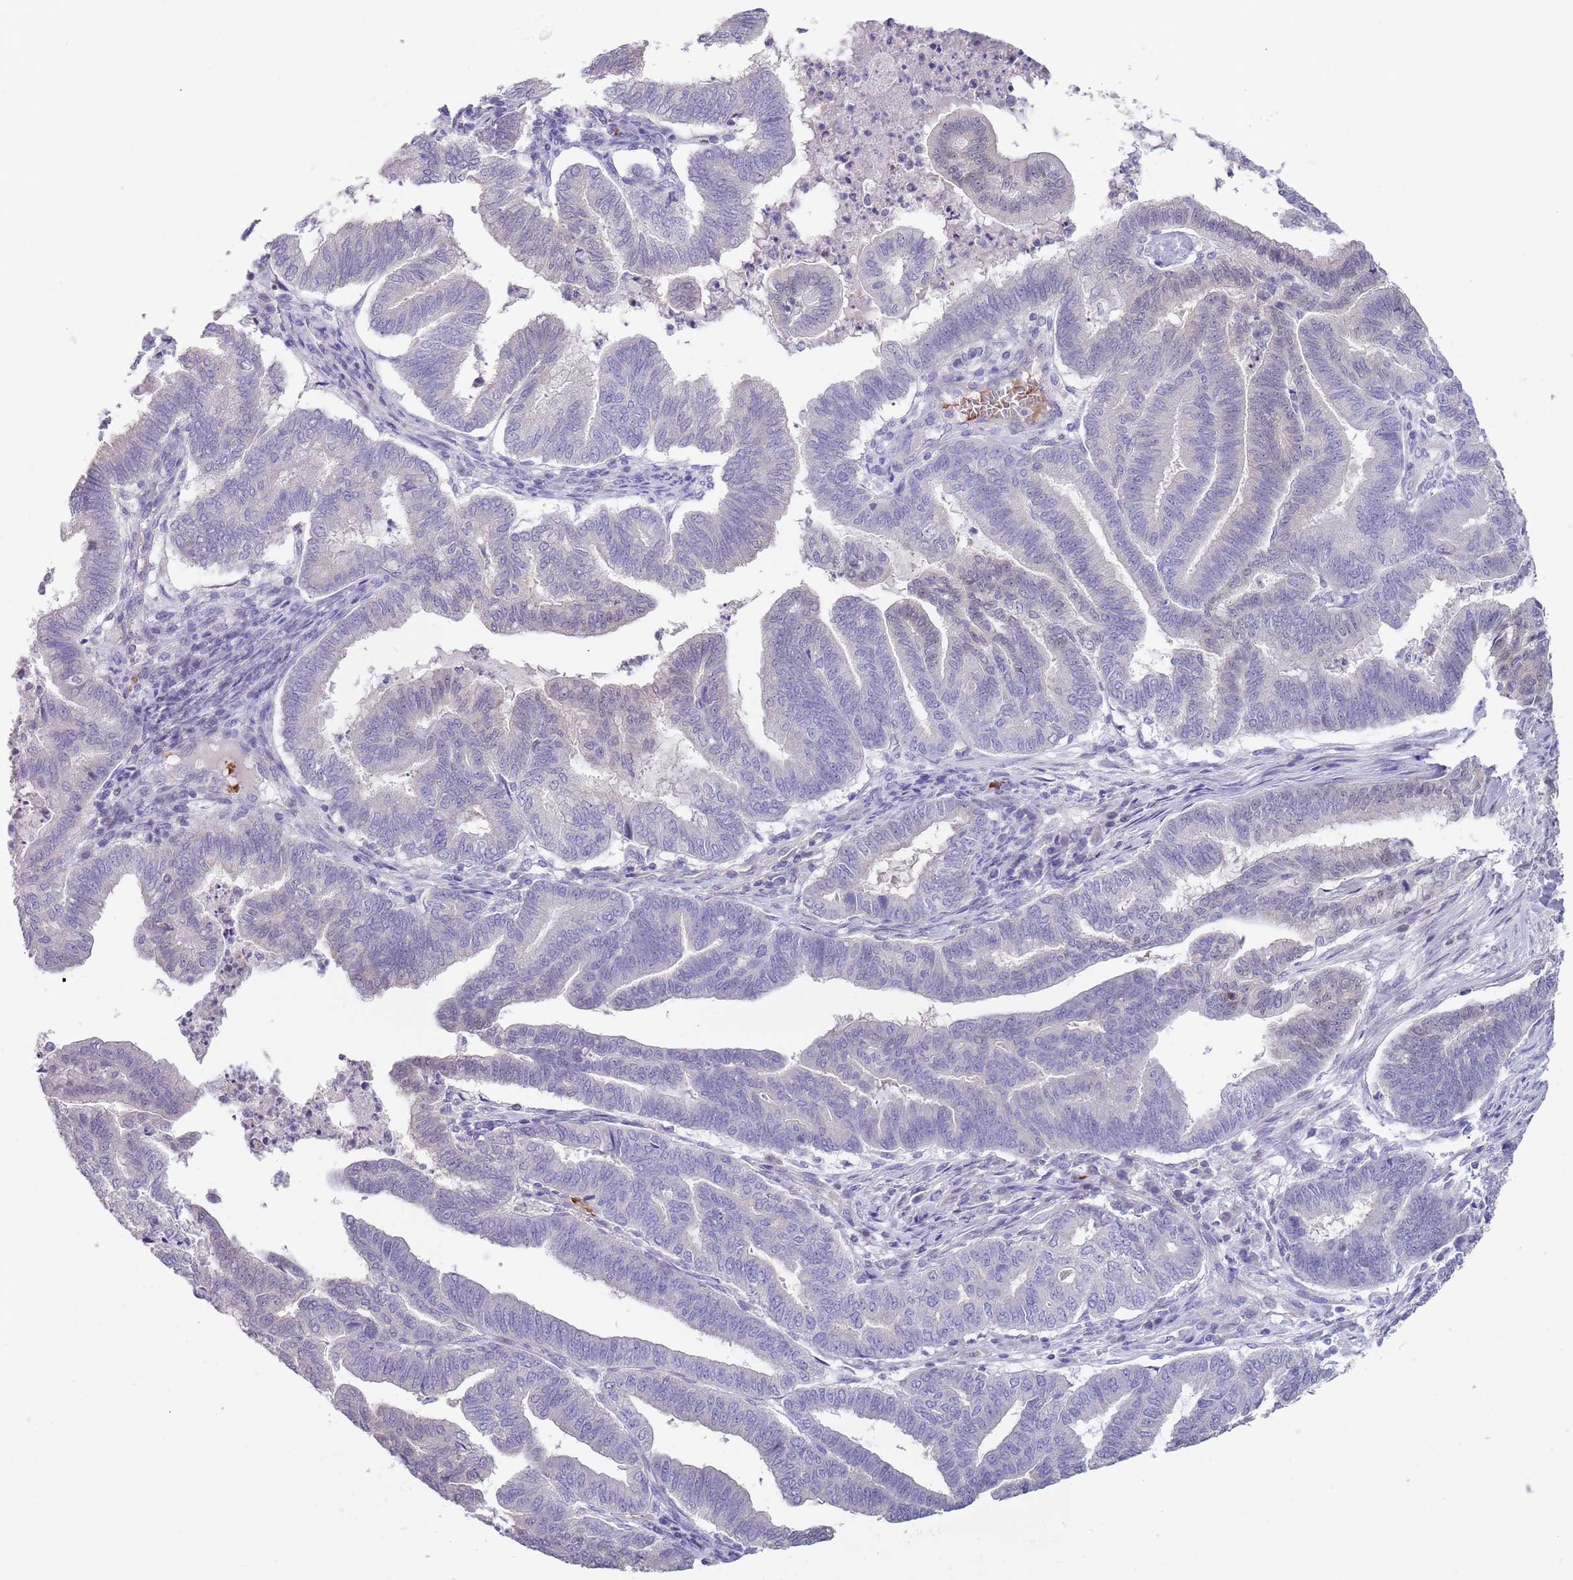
{"staining": {"intensity": "negative", "quantity": "none", "location": "none"}, "tissue": "endometrial cancer", "cell_type": "Tumor cells", "image_type": "cancer", "snomed": [{"axis": "morphology", "description": "Adenocarcinoma, NOS"}, {"axis": "topography", "description": "Endometrium"}], "caption": "The histopathology image displays no significant staining in tumor cells of endometrial cancer (adenocarcinoma).", "gene": "ZNF14", "patient": {"sex": "female", "age": 79}}